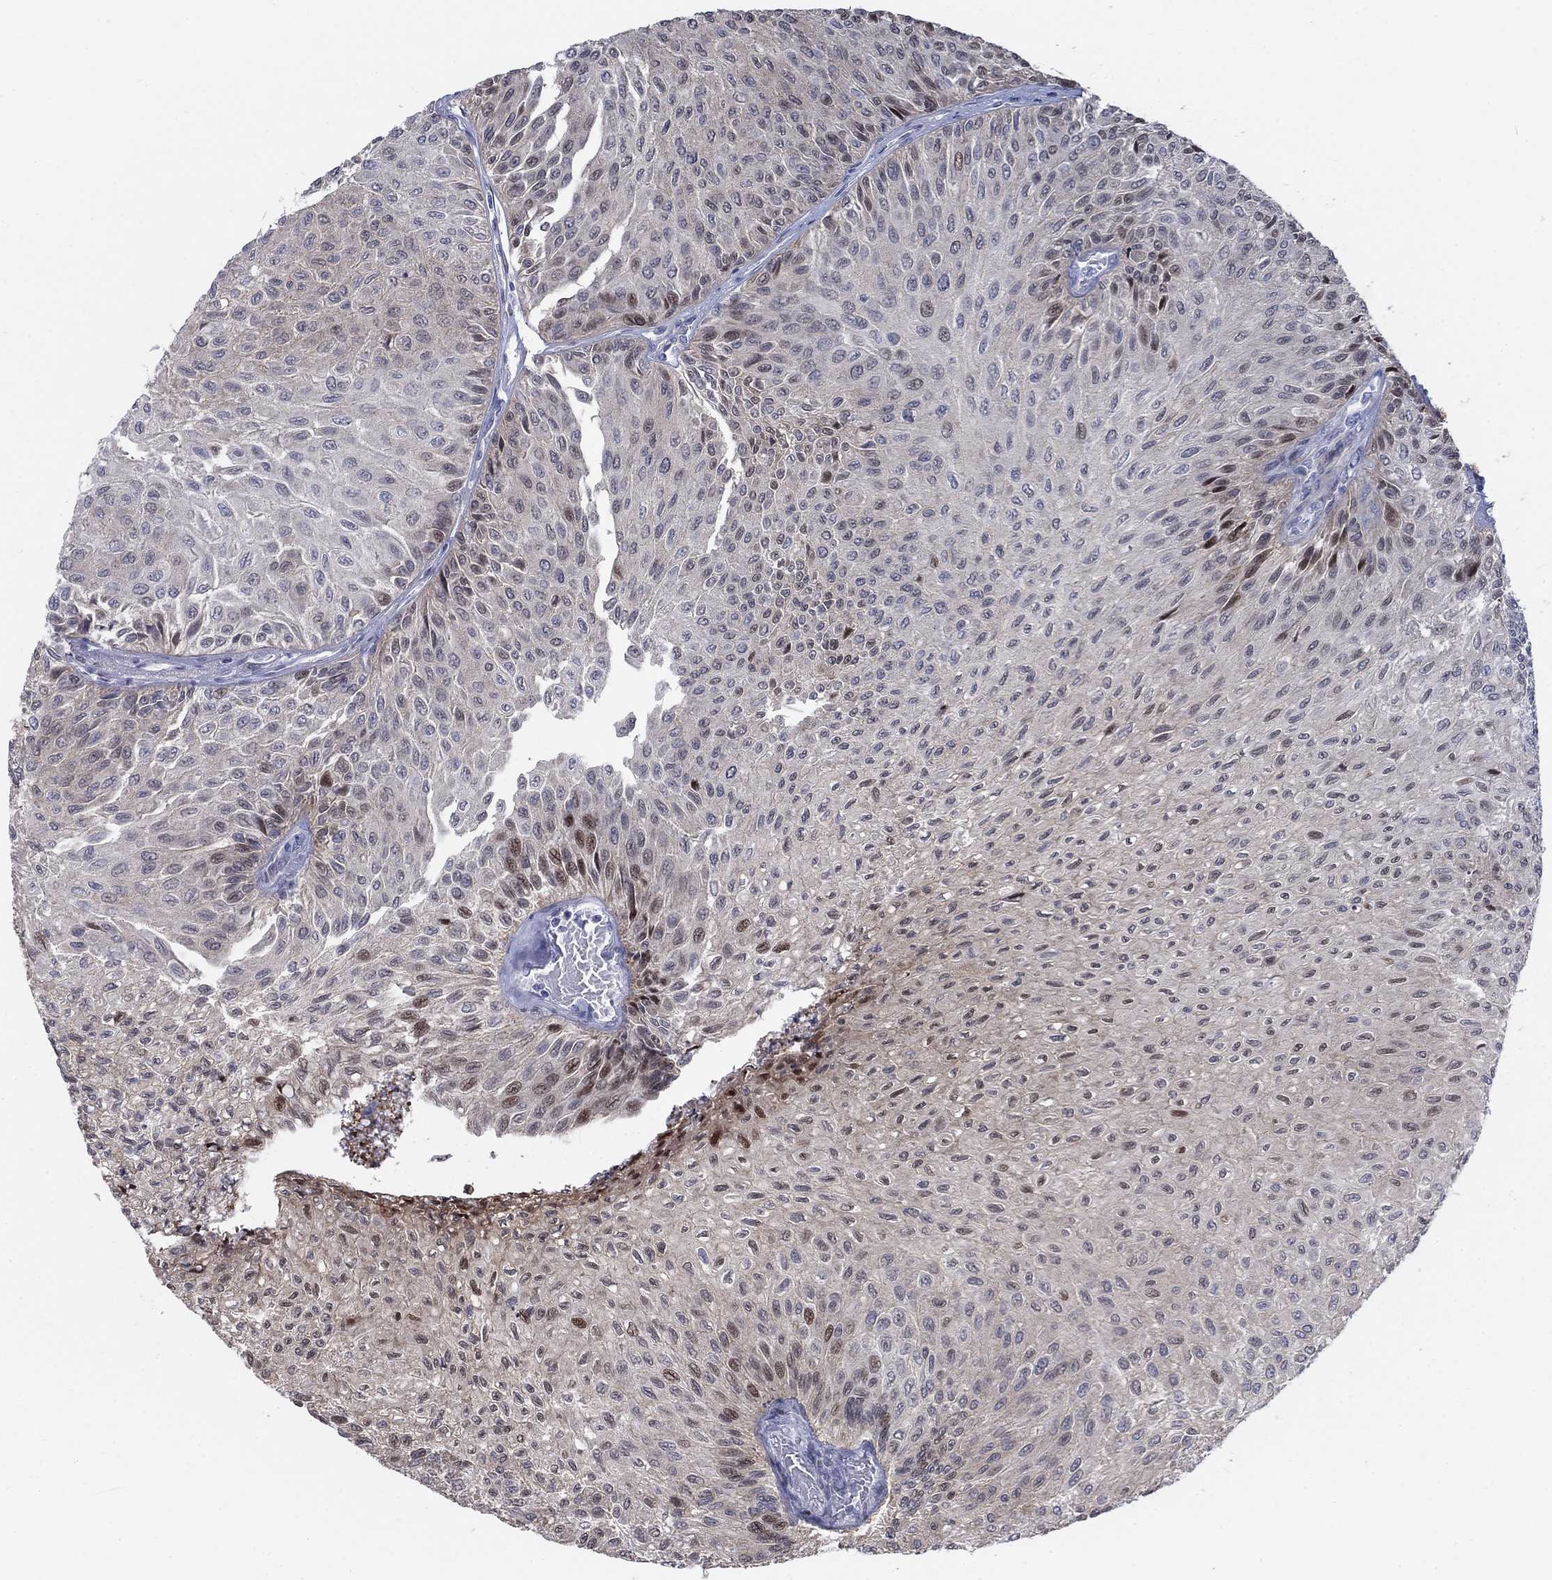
{"staining": {"intensity": "moderate", "quantity": "<25%", "location": "cytoplasmic/membranous,nuclear"}, "tissue": "urothelial cancer", "cell_type": "Tumor cells", "image_type": "cancer", "snomed": [{"axis": "morphology", "description": "Urothelial carcinoma, Low grade"}, {"axis": "topography", "description": "Urinary bladder"}], "caption": "Immunohistochemistry staining of low-grade urothelial carcinoma, which displays low levels of moderate cytoplasmic/membranous and nuclear expression in about <25% of tumor cells indicating moderate cytoplasmic/membranous and nuclear protein positivity. The staining was performed using DAB (brown) for protein detection and nuclei were counterstained in hematoxylin (blue).", "gene": "MYO3A", "patient": {"sex": "male", "age": 78}}